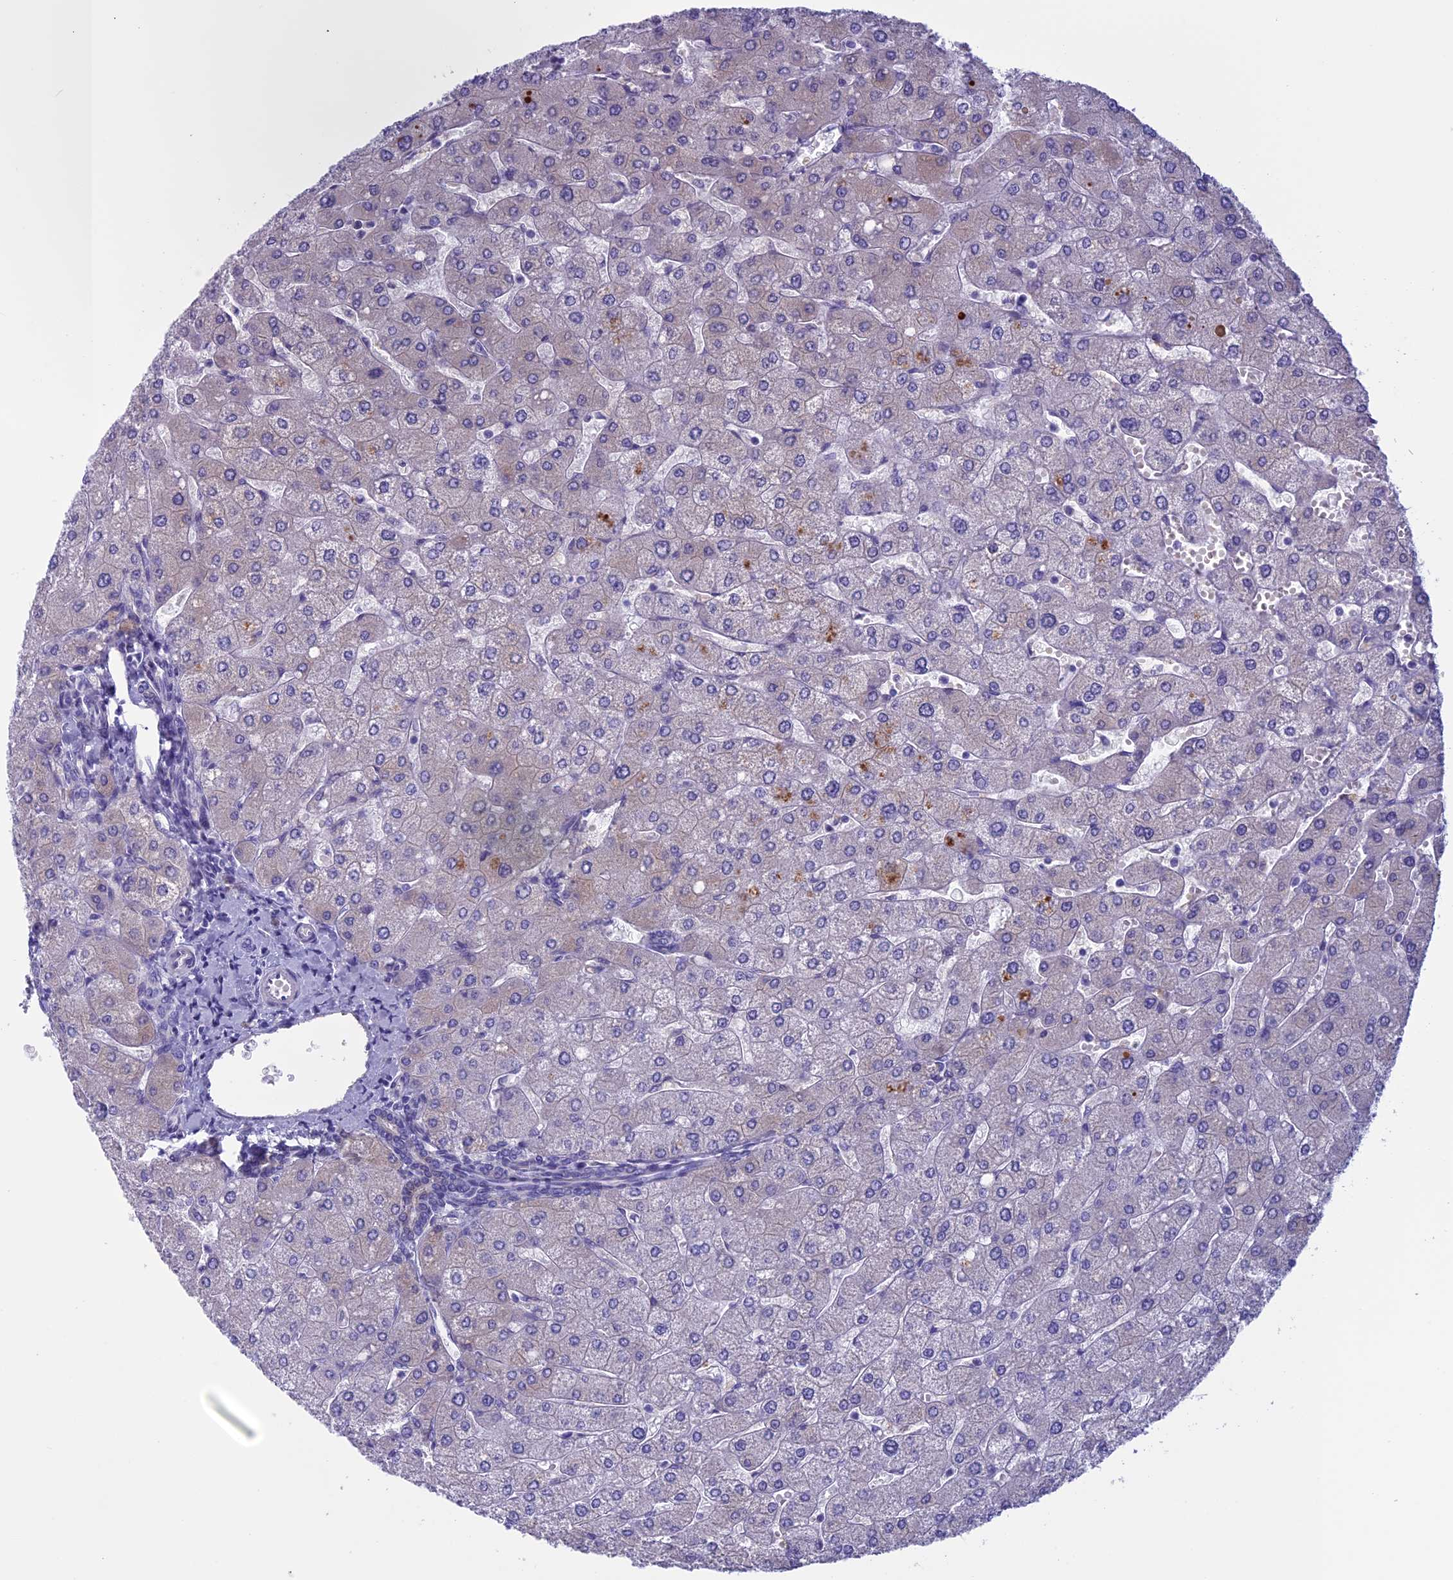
{"staining": {"intensity": "negative", "quantity": "none", "location": "none"}, "tissue": "liver", "cell_type": "Cholangiocytes", "image_type": "normal", "snomed": [{"axis": "morphology", "description": "Normal tissue, NOS"}, {"axis": "topography", "description": "Liver"}], "caption": "A high-resolution image shows IHC staining of unremarkable liver, which displays no significant expression in cholangiocytes.", "gene": "ANGPTL2", "patient": {"sex": "male", "age": 55}}